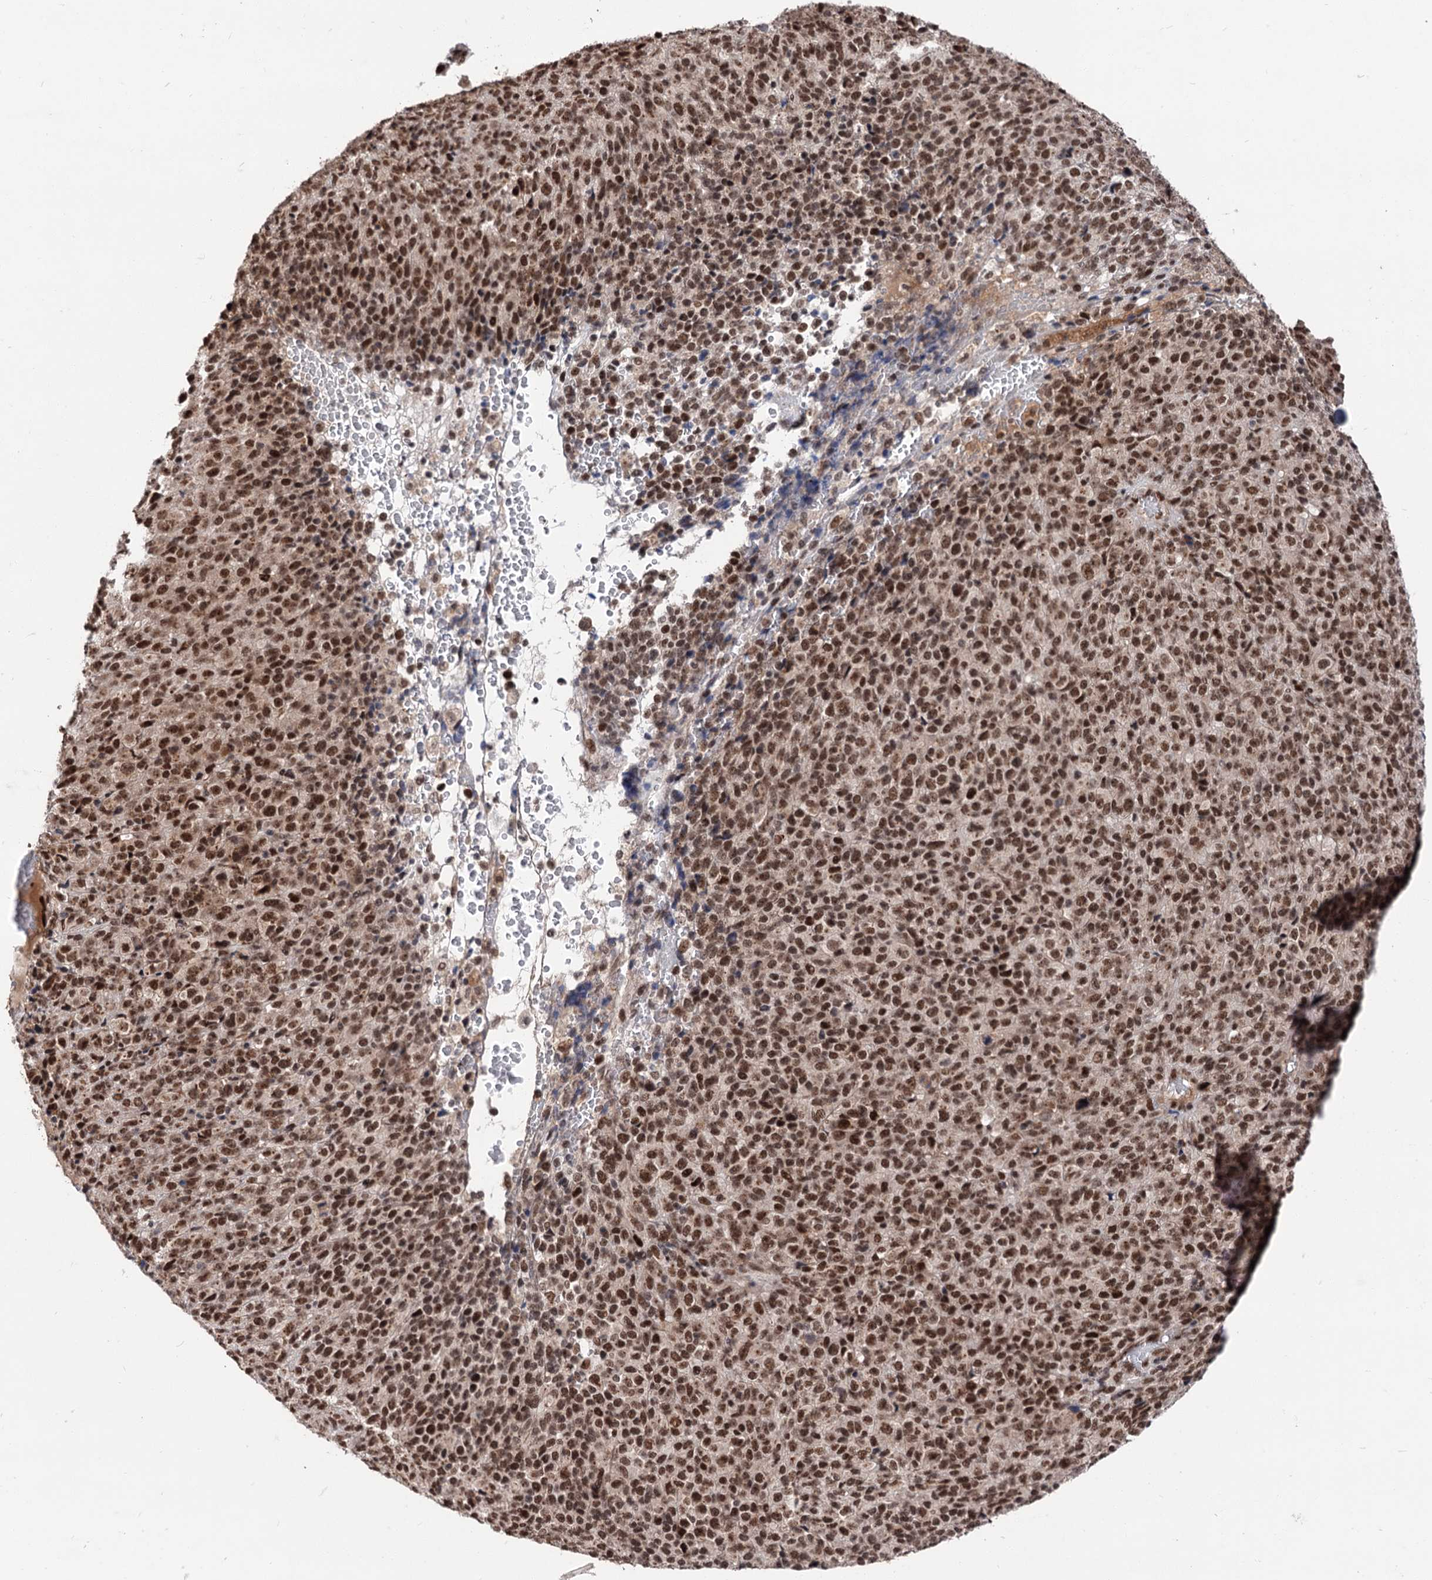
{"staining": {"intensity": "strong", "quantity": ">75%", "location": "nuclear"}, "tissue": "melanoma", "cell_type": "Tumor cells", "image_type": "cancer", "snomed": [{"axis": "morphology", "description": "Malignant melanoma, Metastatic site"}, {"axis": "topography", "description": "Brain"}], "caption": "Immunohistochemistry (IHC) (DAB) staining of human malignant melanoma (metastatic site) demonstrates strong nuclear protein staining in approximately >75% of tumor cells.", "gene": "MAML1", "patient": {"sex": "female", "age": 56}}